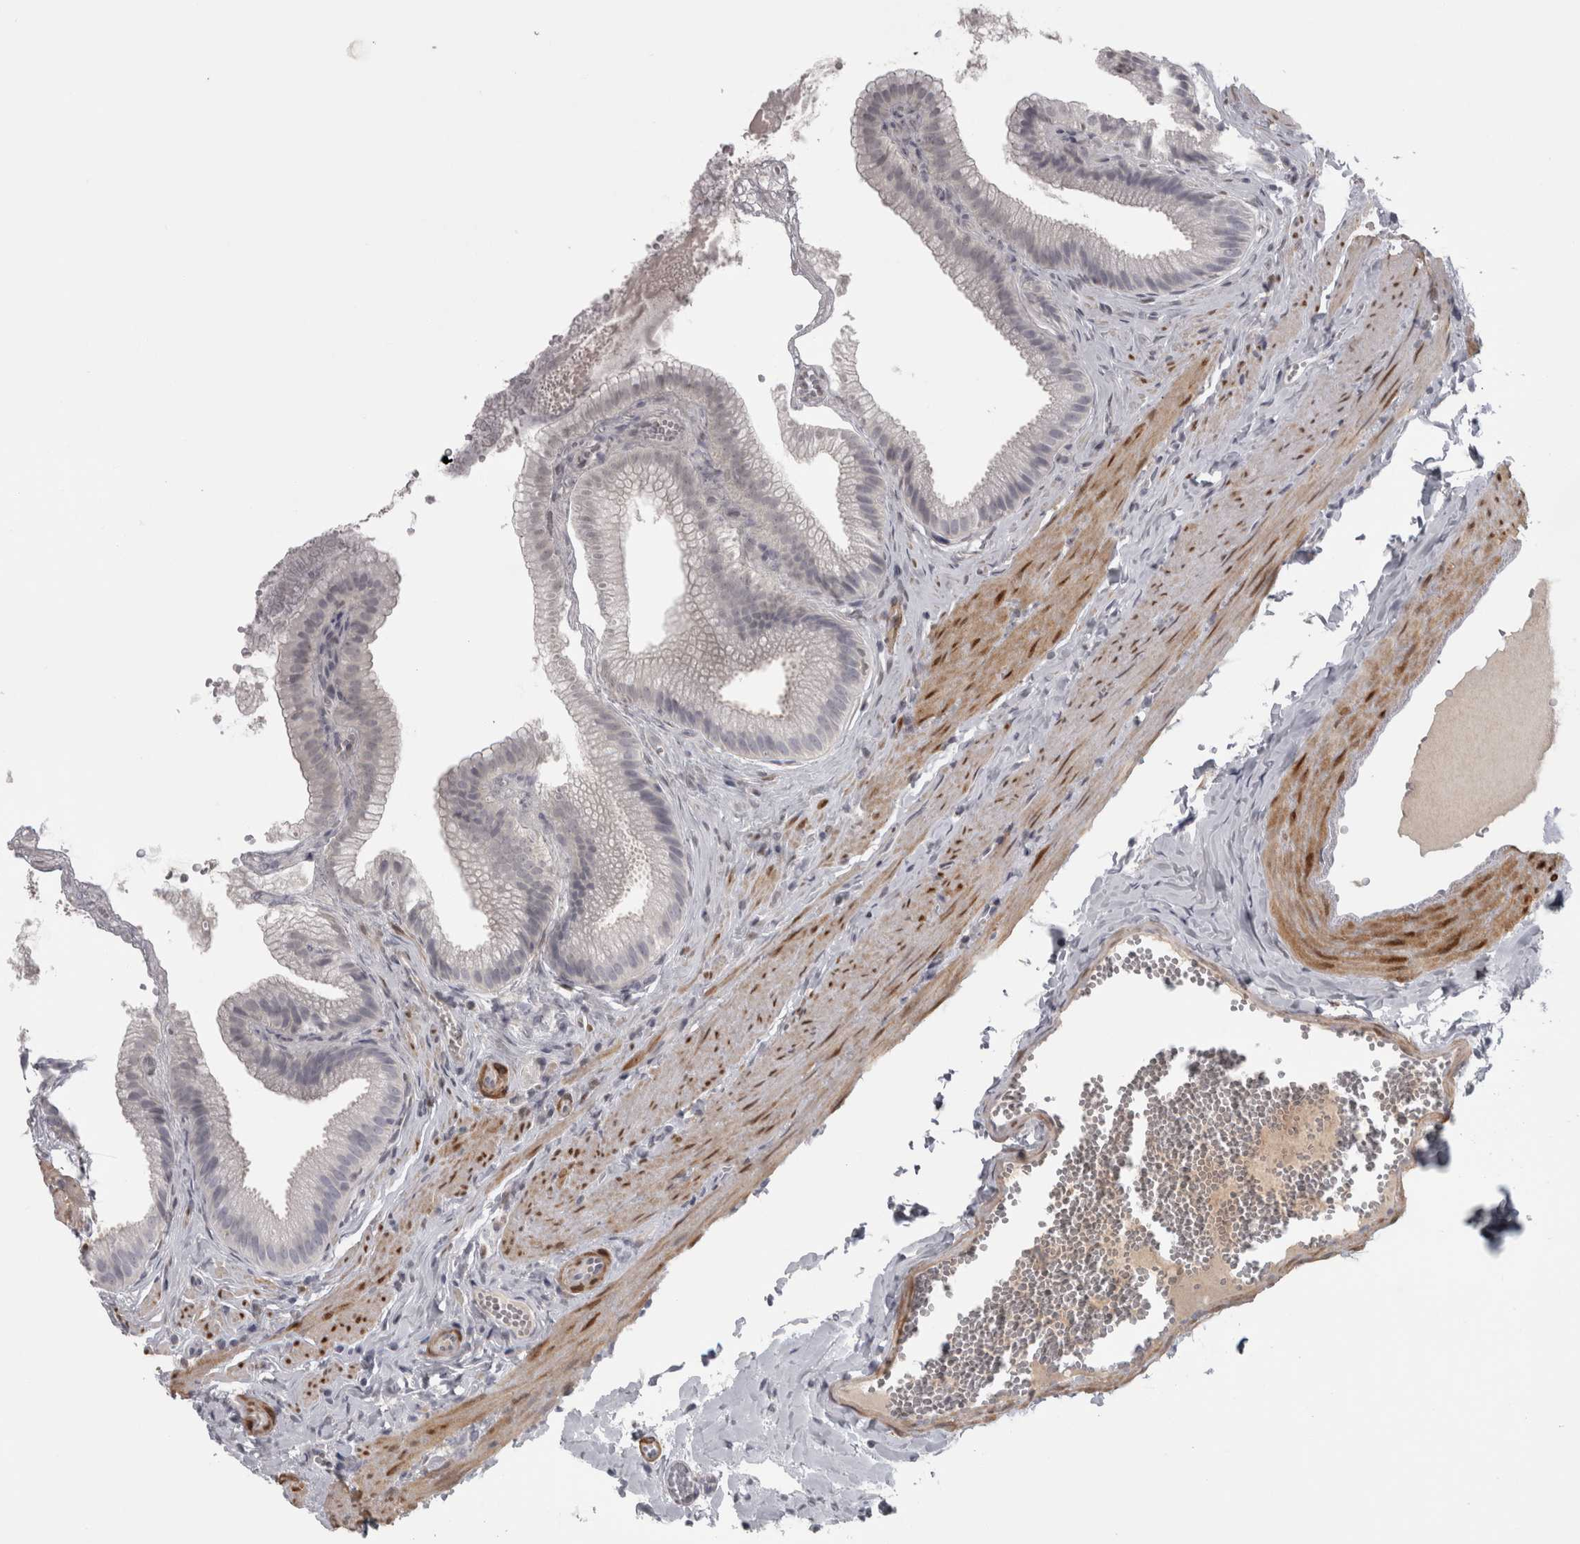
{"staining": {"intensity": "negative", "quantity": "none", "location": "none"}, "tissue": "gallbladder", "cell_type": "Glandular cells", "image_type": "normal", "snomed": [{"axis": "morphology", "description": "Normal tissue, NOS"}, {"axis": "topography", "description": "Gallbladder"}], "caption": "Protein analysis of normal gallbladder displays no significant expression in glandular cells. The staining was performed using DAB to visualize the protein expression in brown, while the nuclei were stained in blue with hematoxylin (Magnification: 20x).", "gene": "PPP1R12B", "patient": {"sex": "male", "age": 38}}